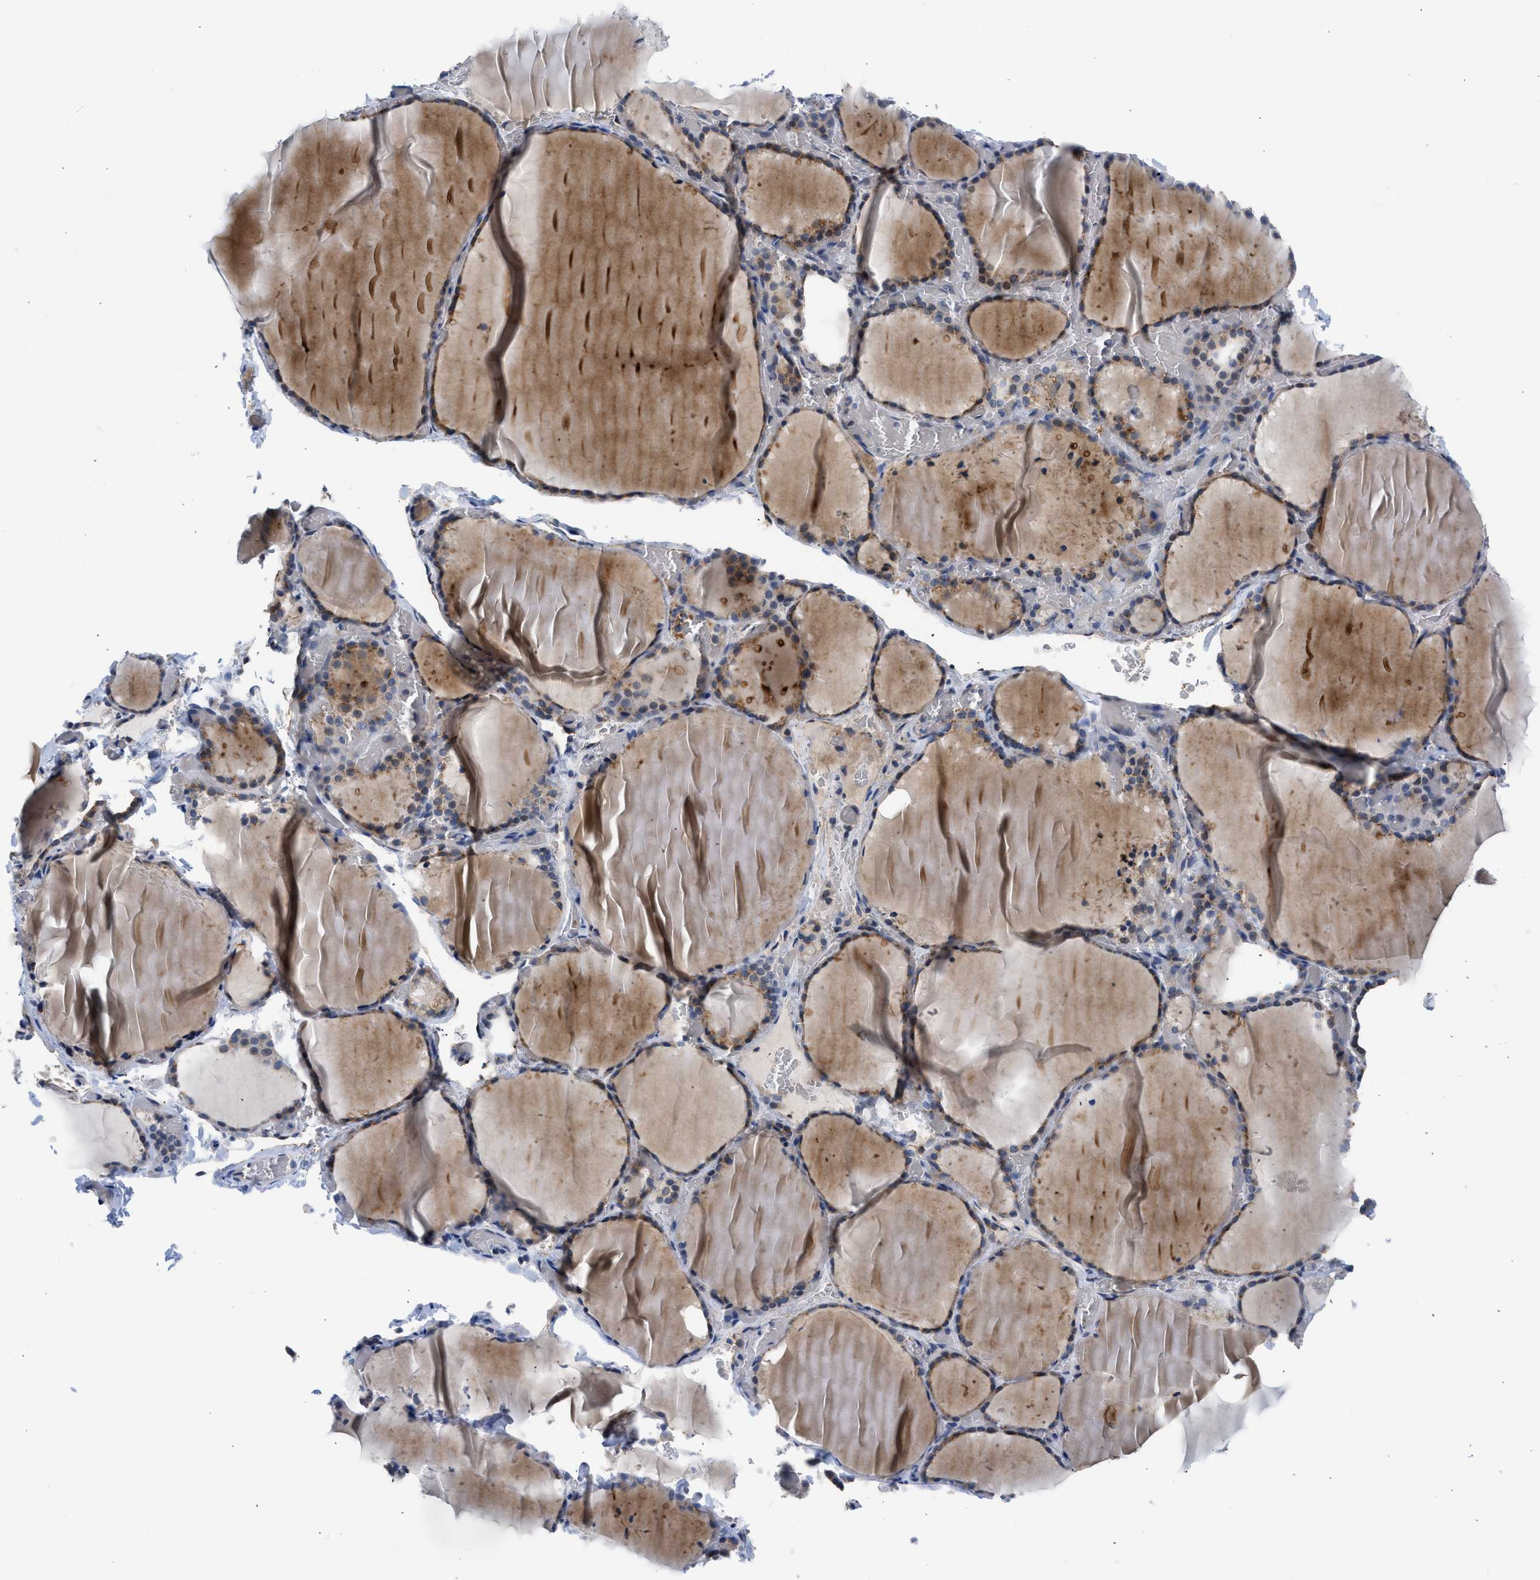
{"staining": {"intensity": "weak", "quantity": "25%-75%", "location": "cytoplasmic/membranous"}, "tissue": "thyroid gland", "cell_type": "Glandular cells", "image_type": "normal", "snomed": [{"axis": "morphology", "description": "Normal tissue, NOS"}, {"axis": "topography", "description": "Thyroid gland"}], "caption": "A high-resolution photomicrograph shows immunohistochemistry staining of normal thyroid gland, which demonstrates weak cytoplasmic/membranous positivity in about 25%-75% of glandular cells.", "gene": "PIM1", "patient": {"sex": "female", "age": 22}}